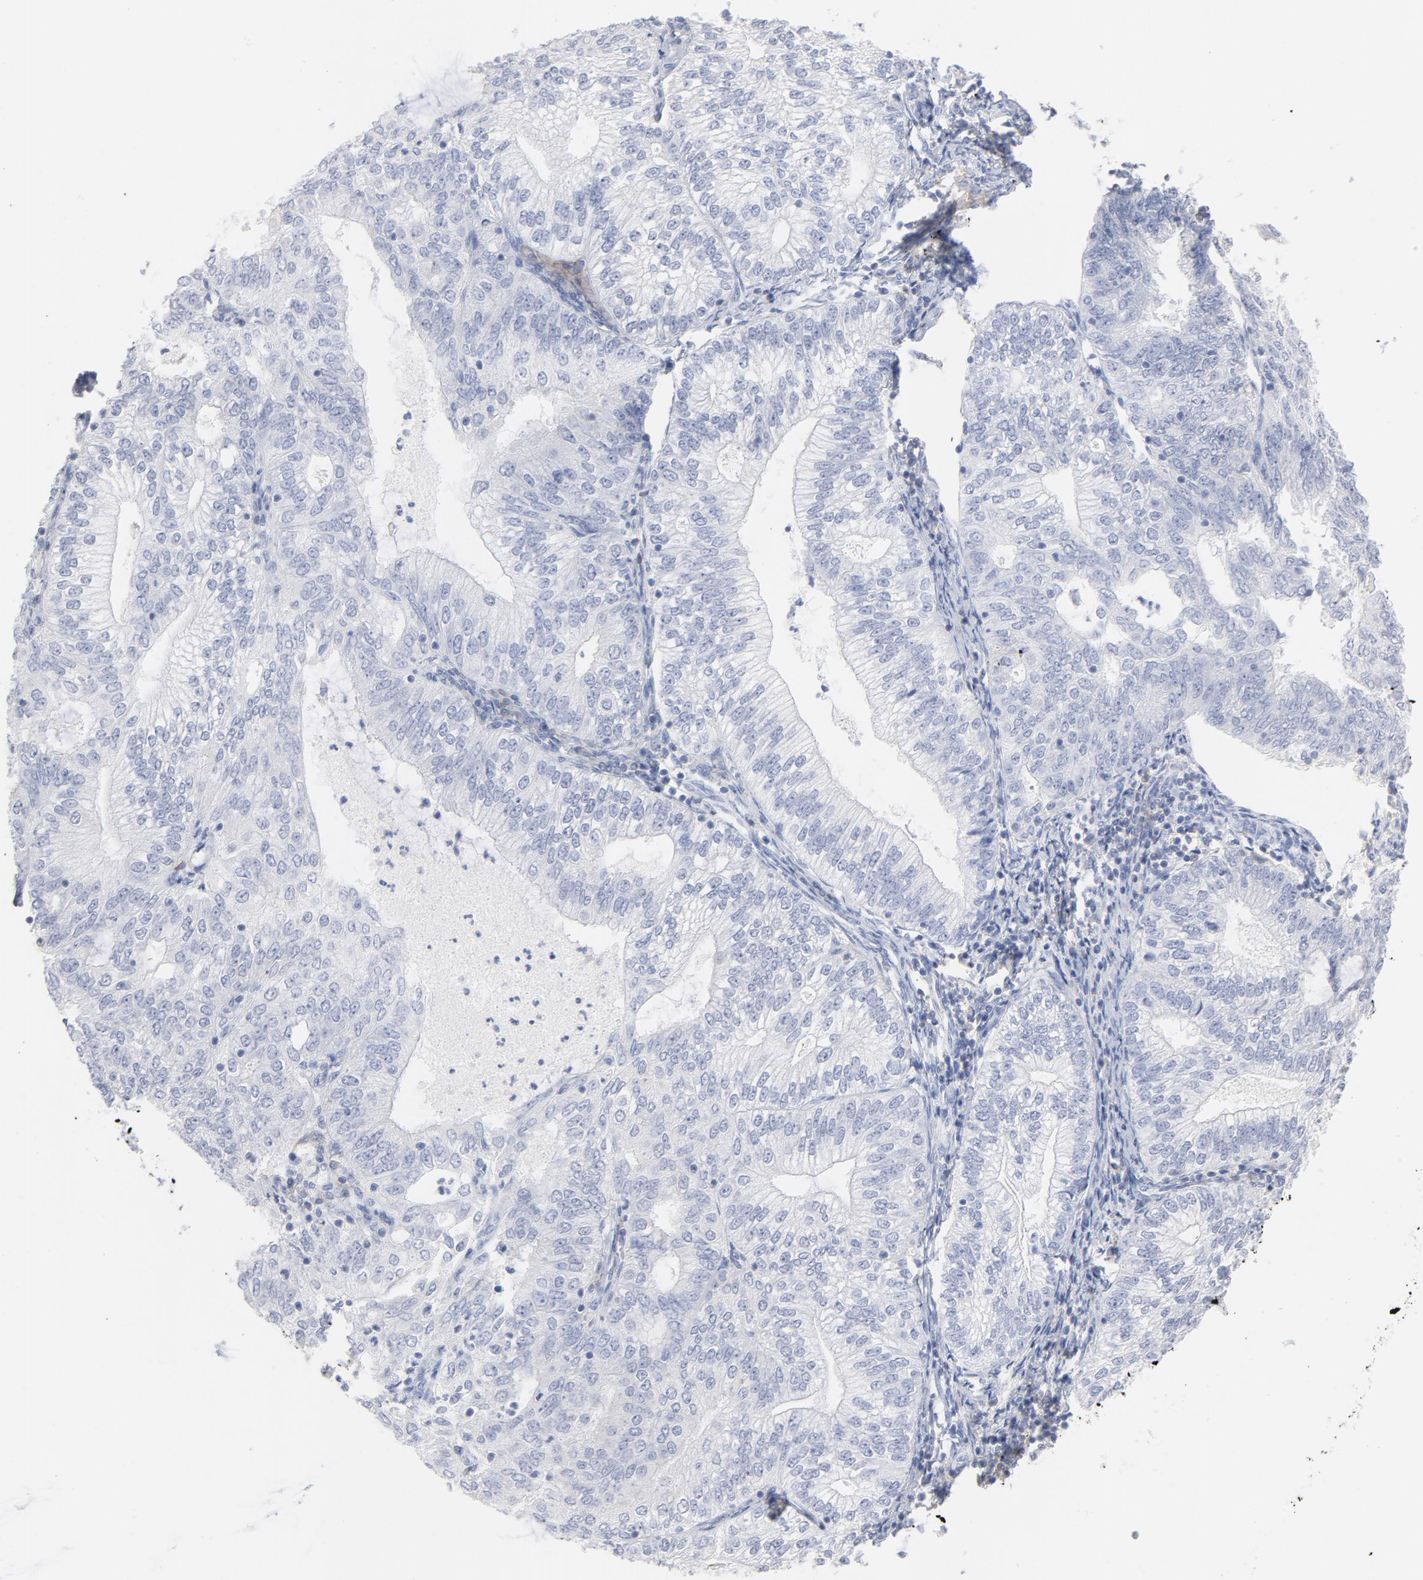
{"staining": {"intensity": "negative", "quantity": "none", "location": "none"}, "tissue": "endometrial cancer", "cell_type": "Tumor cells", "image_type": "cancer", "snomed": [{"axis": "morphology", "description": "Adenocarcinoma, NOS"}, {"axis": "topography", "description": "Endometrium"}], "caption": "Human endometrial adenocarcinoma stained for a protein using IHC displays no staining in tumor cells.", "gene": "P2RY8", "patient": {"sex": "female", "age": 69}}